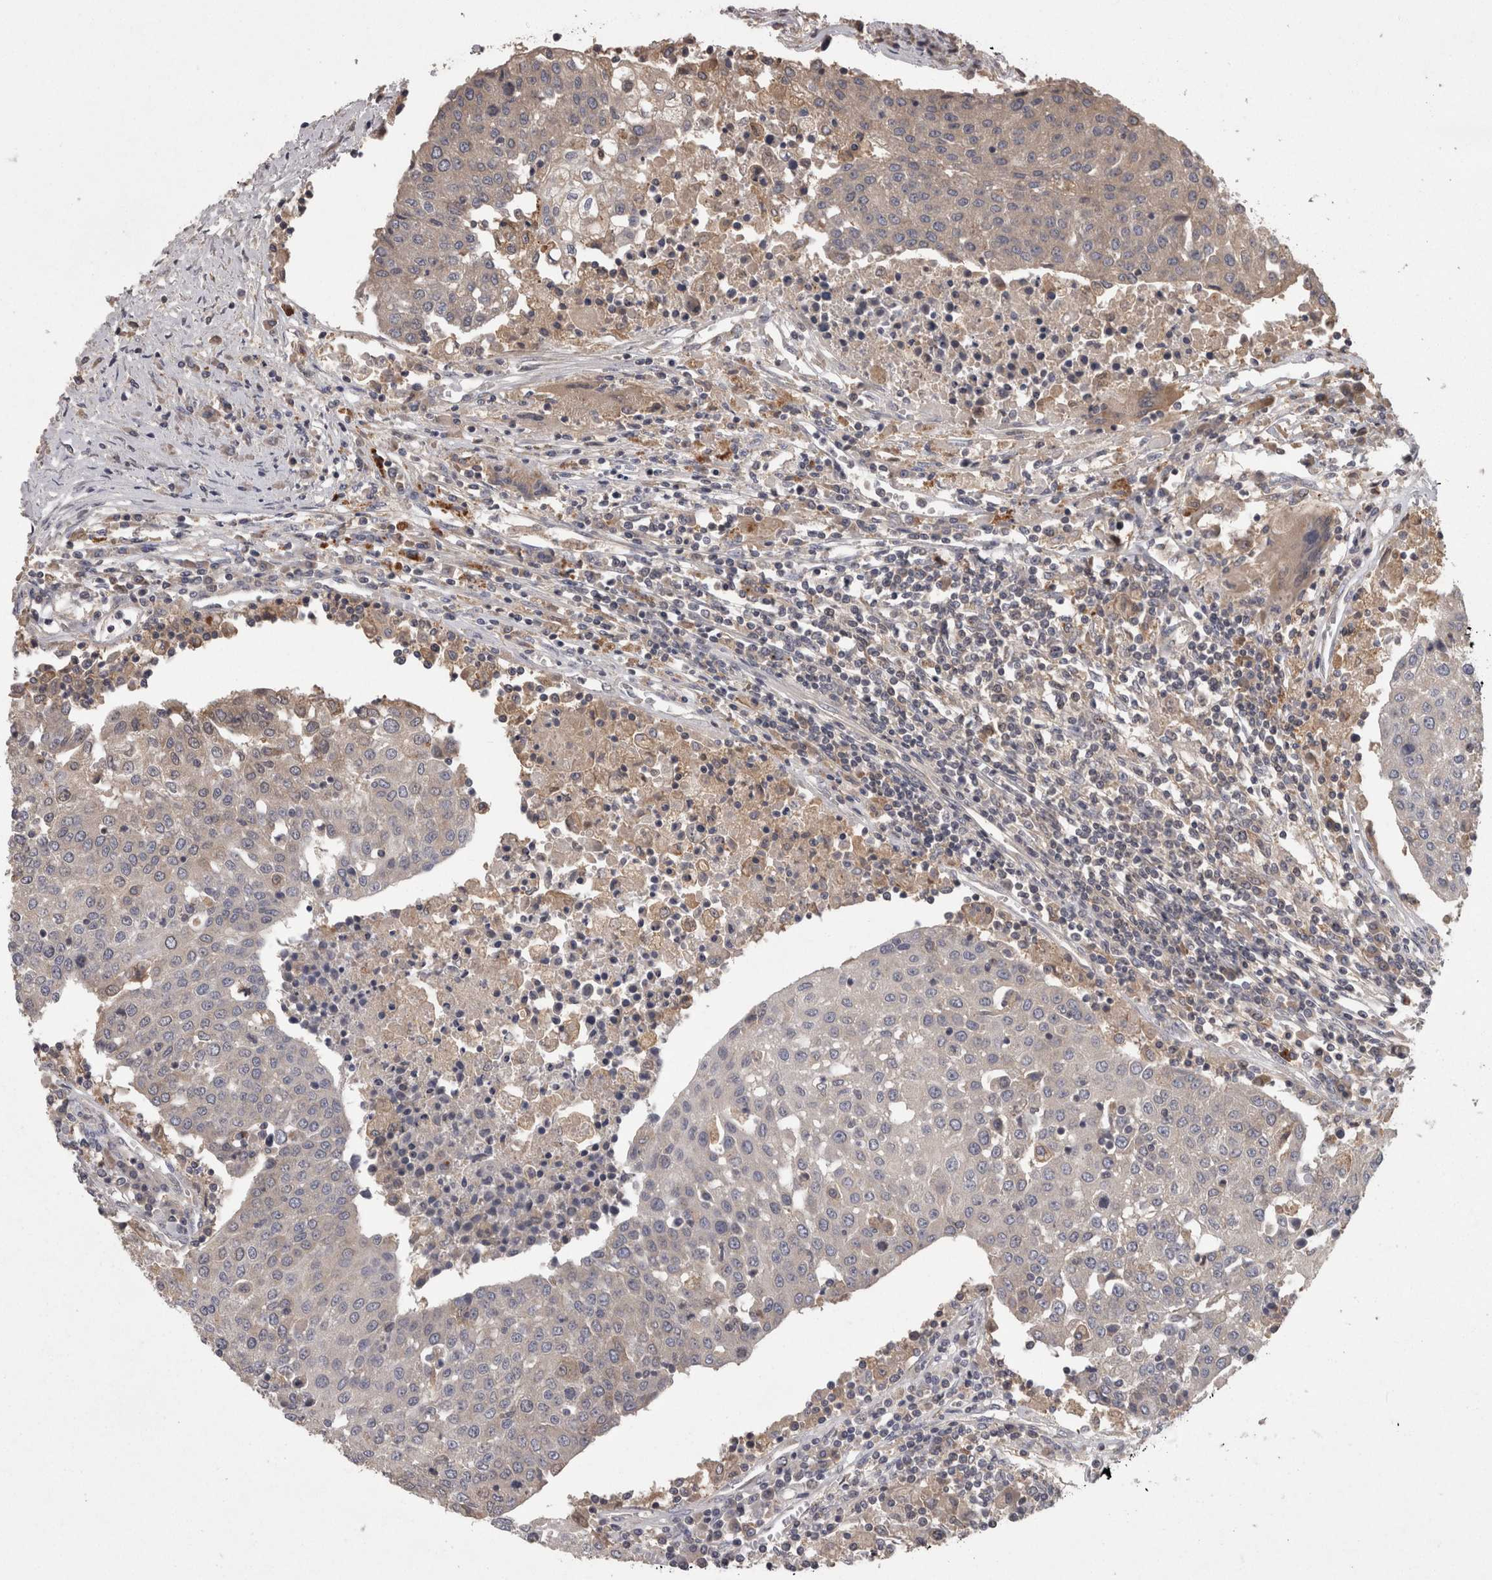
{"staining": {"intensity": "weak", "quantity": "<25%", "location": "cytoplasmic/membranous"}, "tissue": "urothelial cancer", "cell_type": "Tumor cells", "image_type": "cancer", "snomed": [{"axis": "morphology", "description": "Urothelial carcinoma, High grade"}, {"axis": "topography", "description": "Urinary bladder"}], "caption": "A histopathology image of high-grade urothelial carcinoma stained for a protein exhibits no brown staining in tumor cells. (Brightfield microscopy of DAB (3,3'-diaminobenzidine) immunohistochemistry at high magnification).", "gene": "PCM1", "patient": {"sex": "female", "age": 85}}